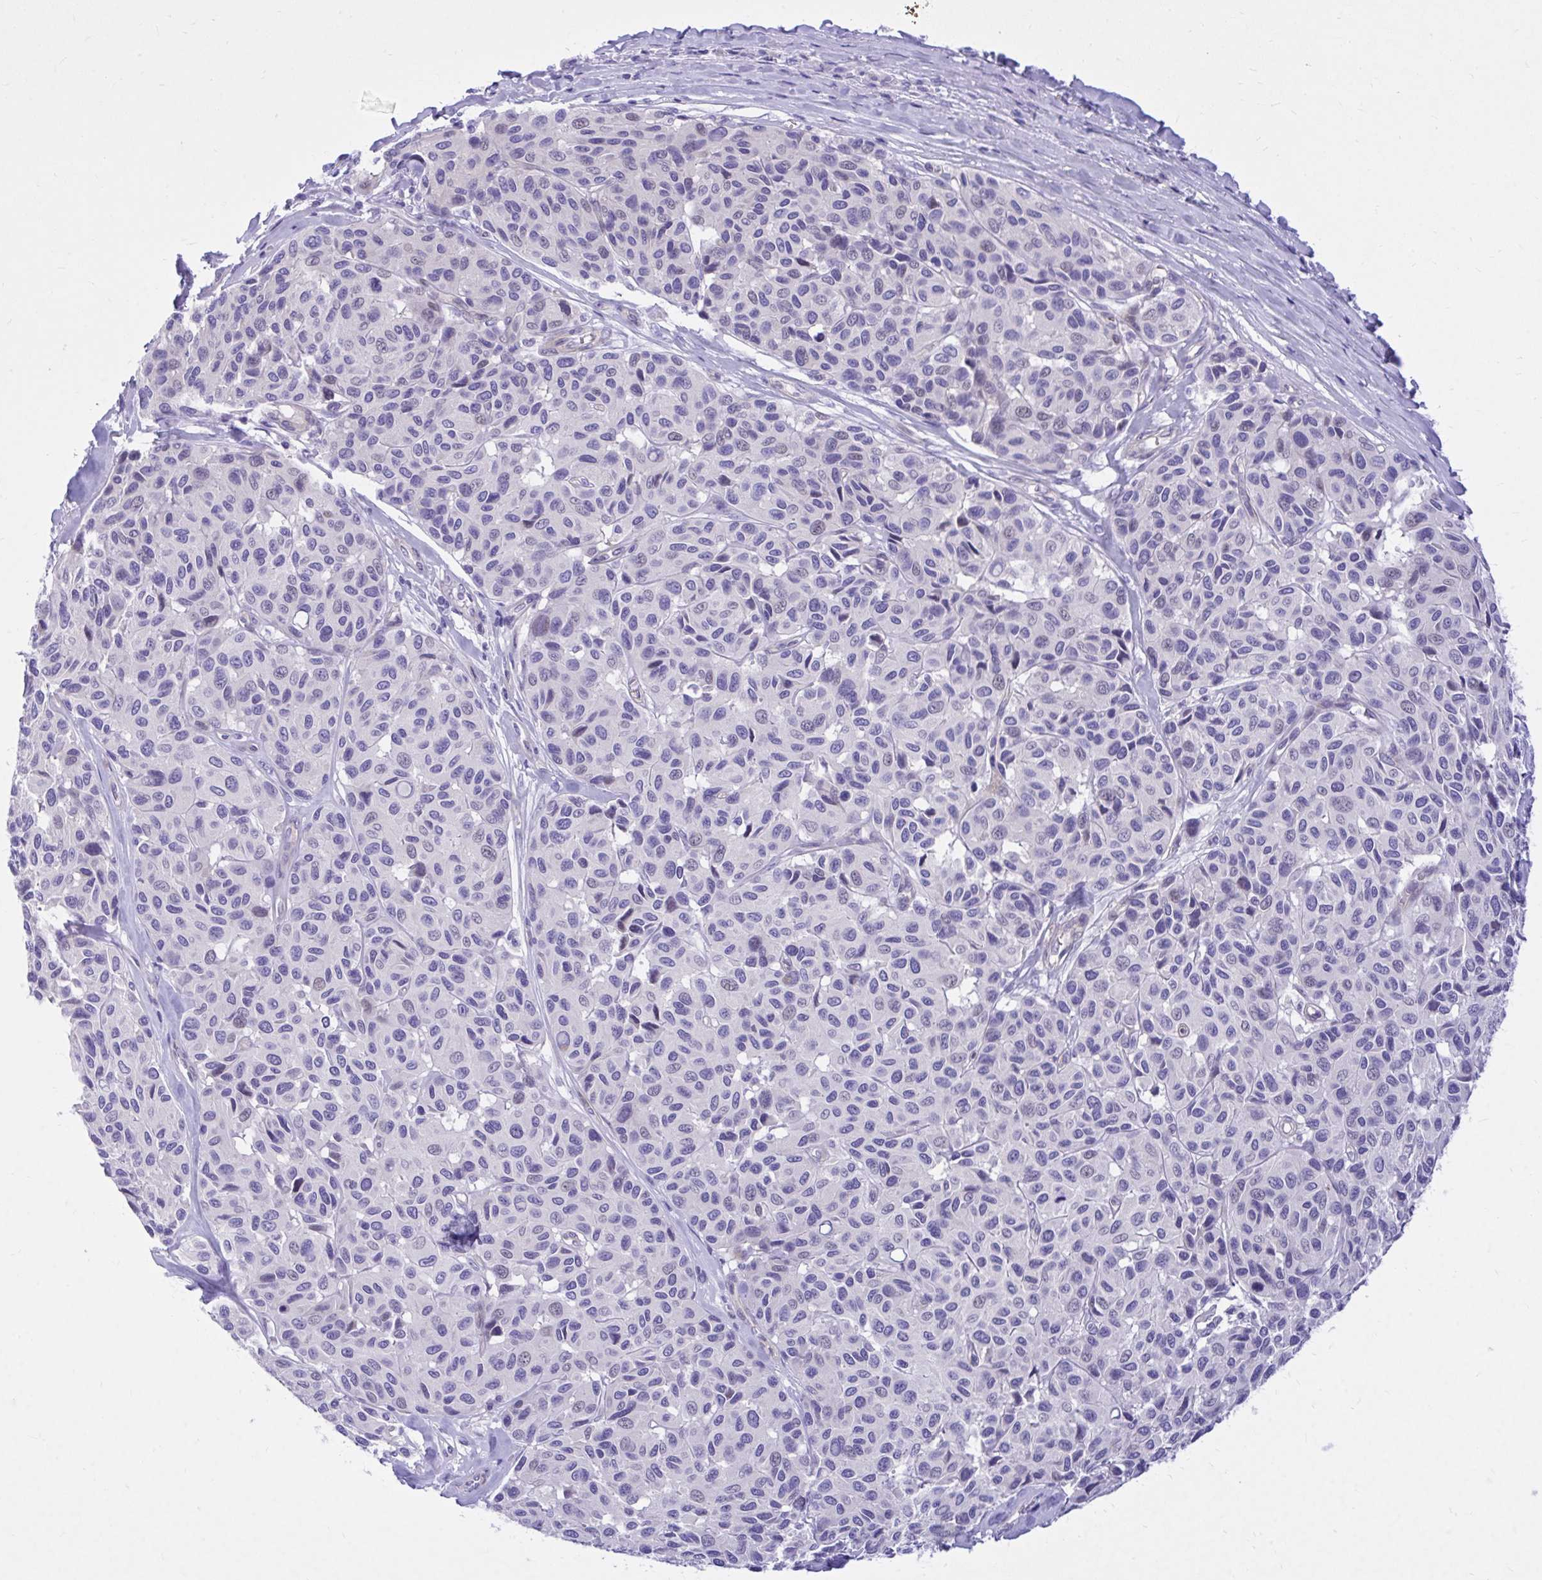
{"staining": {"intensity": "negative", "quantity": "none", "location": "none"}, "tissue": "melanoma", "cell_type": "Tumor cells", "image_type": "cancer", "snomed": [{"axis": "morphology", "description": "Malignant melanoma, NOS"}, {"axis": "topography", "description": "Skin"}], "caption": "Immunohistochemistry (IHC) of human melanoma reveals no expression in tumor cells. (DAB (3,3'-diaminobenzidine) IHC visualized using brightfield microscopy, high magnification).", "gene": "ADAMTSL1", "patient": {"sex": "female", "age": 66}}